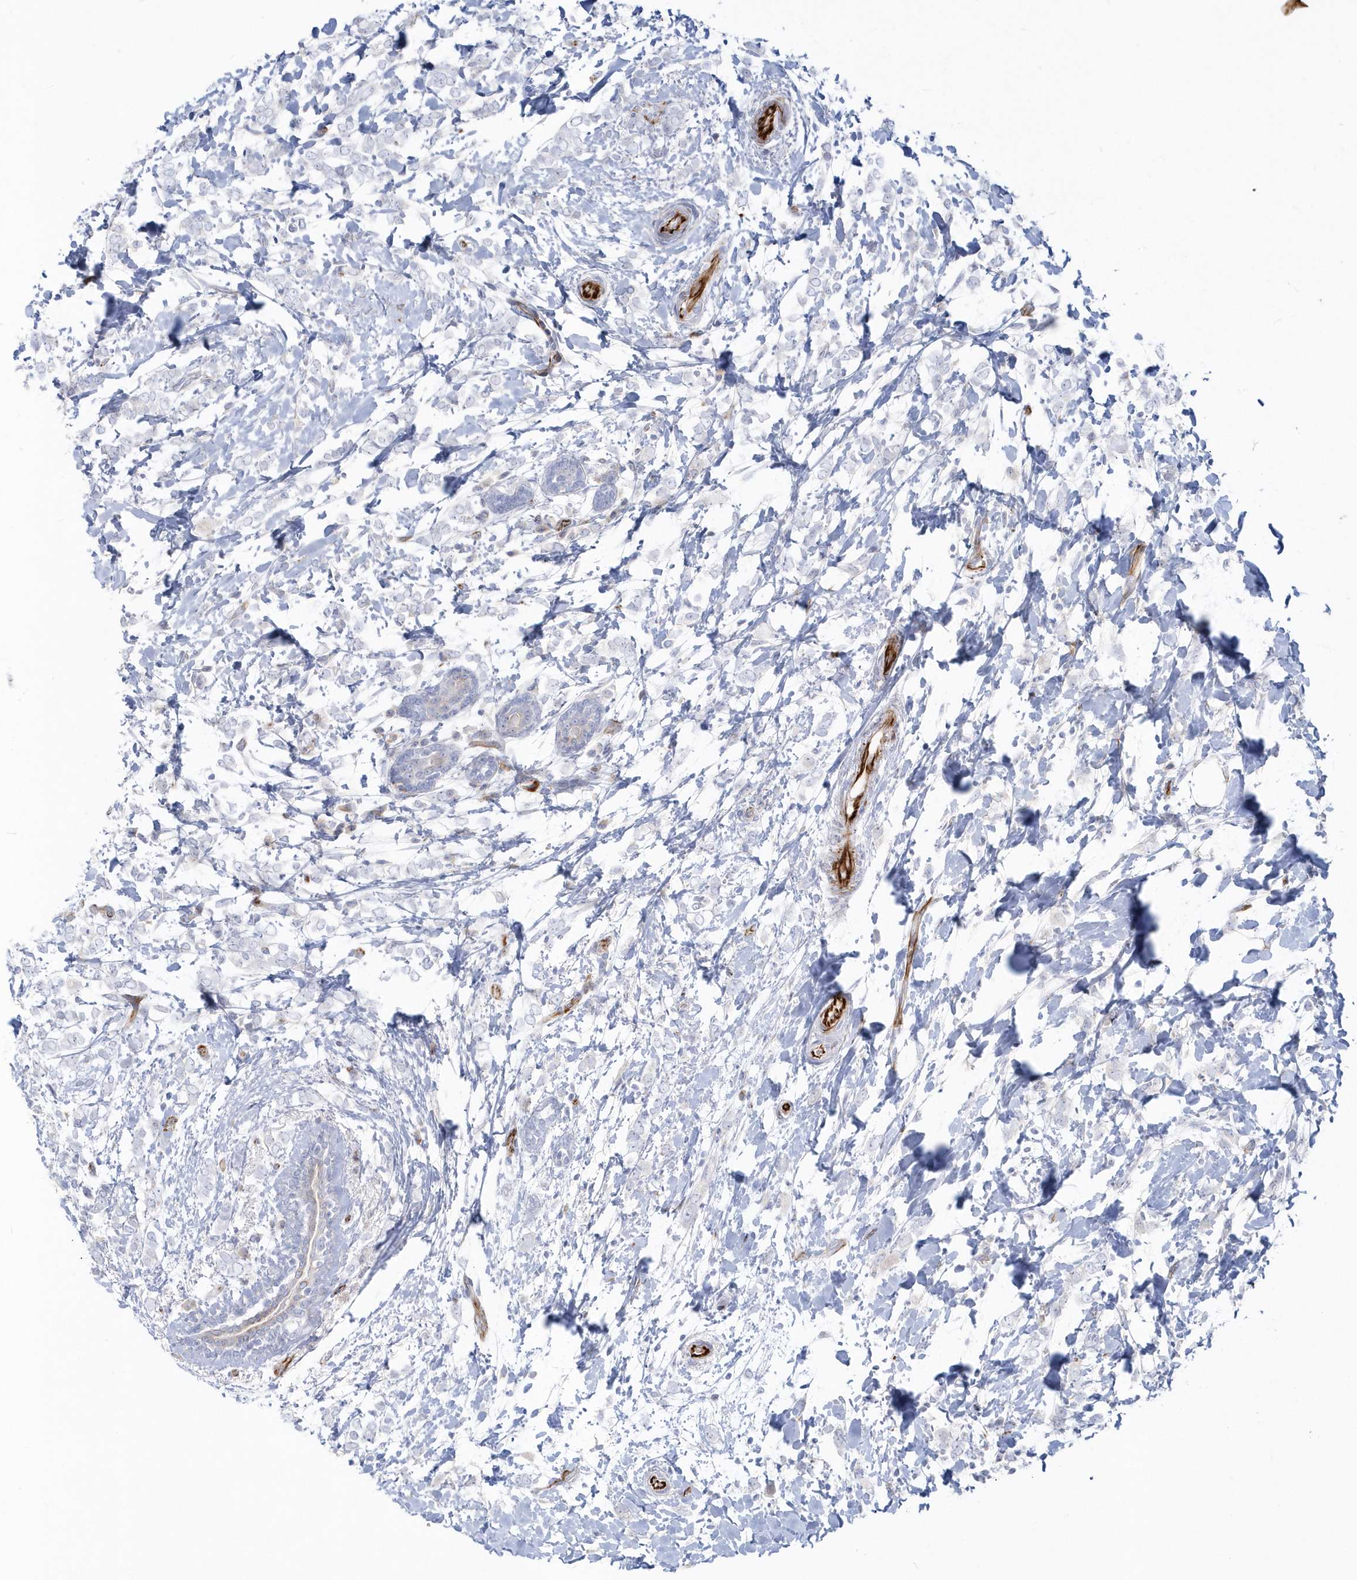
{"staining": {"intensity": "negative", "quantity": "none", "location": "none"}, "tissue": "breast cancer", "cell_type": "Tumor cells", "image_type": "cancer", "snomed": [{"axis": "morphology", "description": "Normal tissue, NOS"}, {"axis": "morphology", "description": "Lobular carcinoma"}, {"axis": "topography", "description": "Breast"}], "caption": "There is no significant expression in tumor cells of breast cancer (lobular carcinoma).", "gene": "PPIL6", "patient": {"sex": "female", "age": 47}}